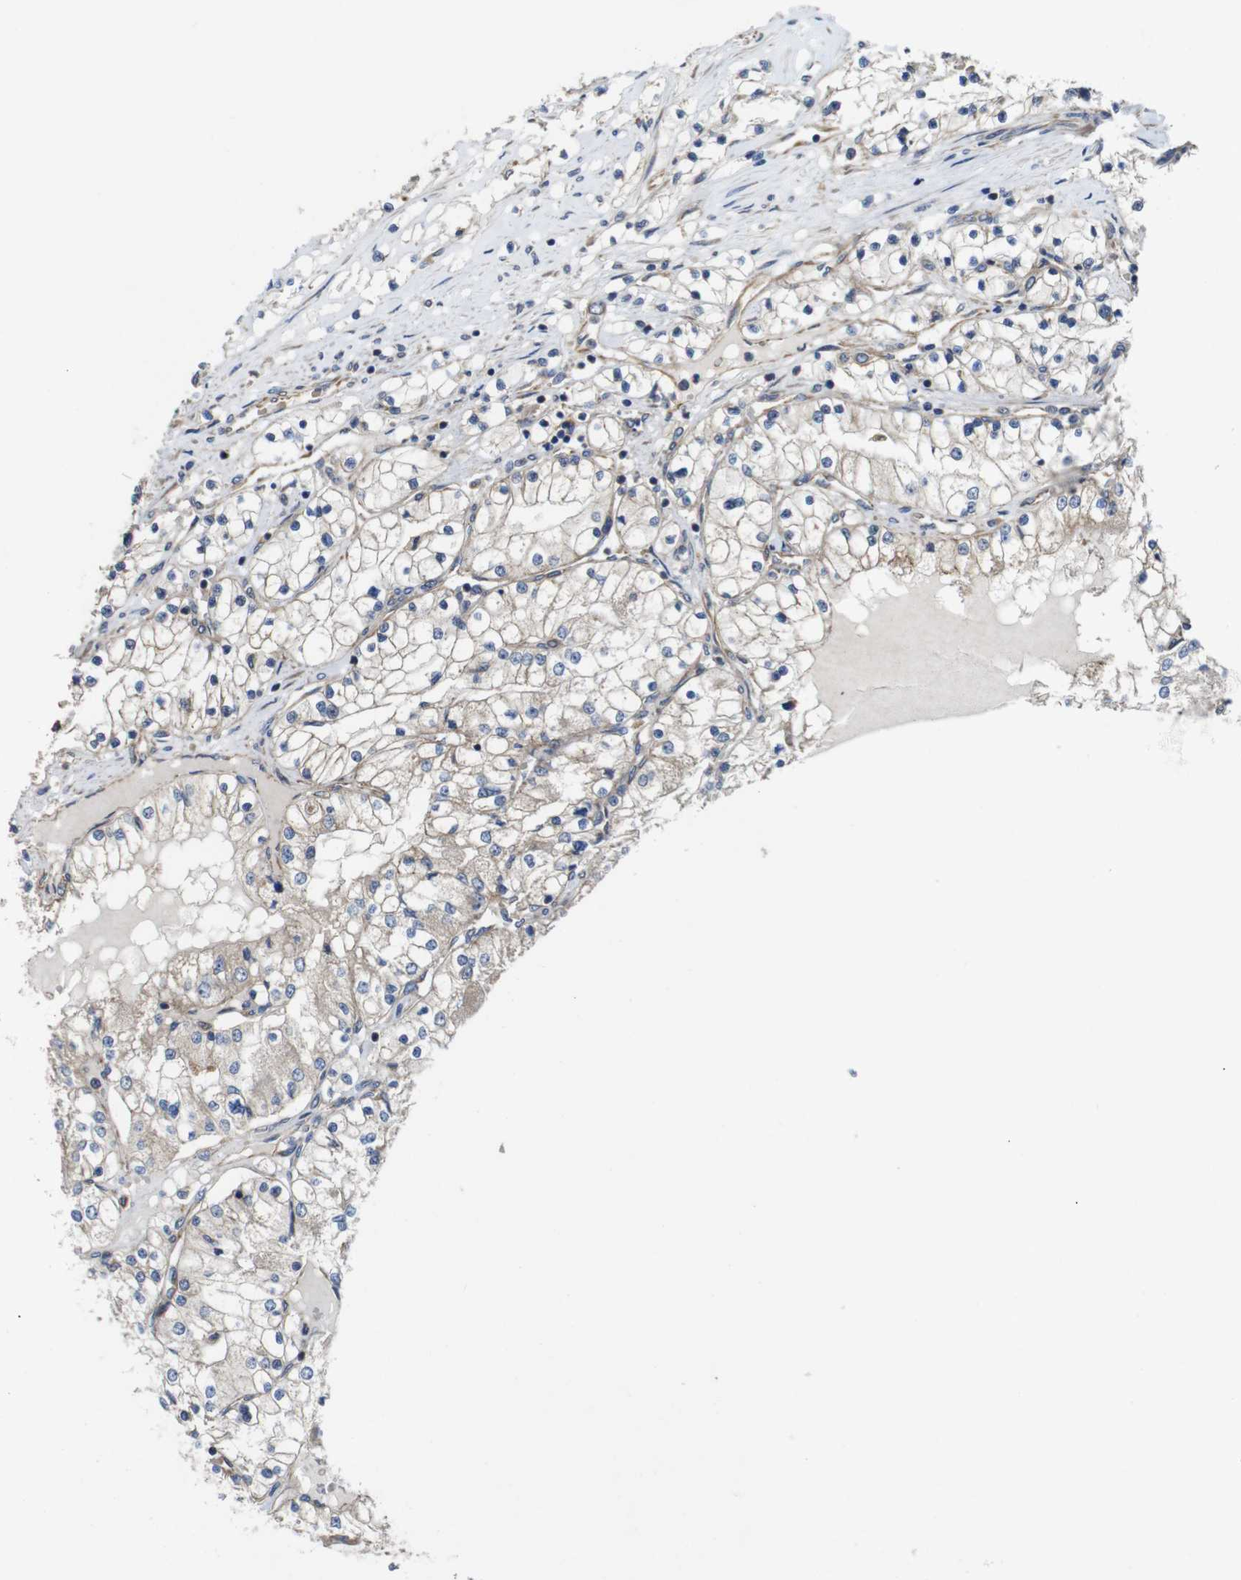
{"staining": {"intensity": "weak", "quantity": ">75%", "location": "cytoplasmic/membranous"}, "tissue": "renal cancer", "cell_type": "Tumor cells", "image_type": "cancer", "snomed": [{"axis": "morphology", "description": "Adenocarcinoma, NOS"}, {"axis": "topography", "description": "Kidney"}], "caption": "Adenocarcinoma (renal) stained with a protein marker displays weak staining in tumor cells.", "gene": "POMK", "patient": {"sex": "male", "age": 68}}